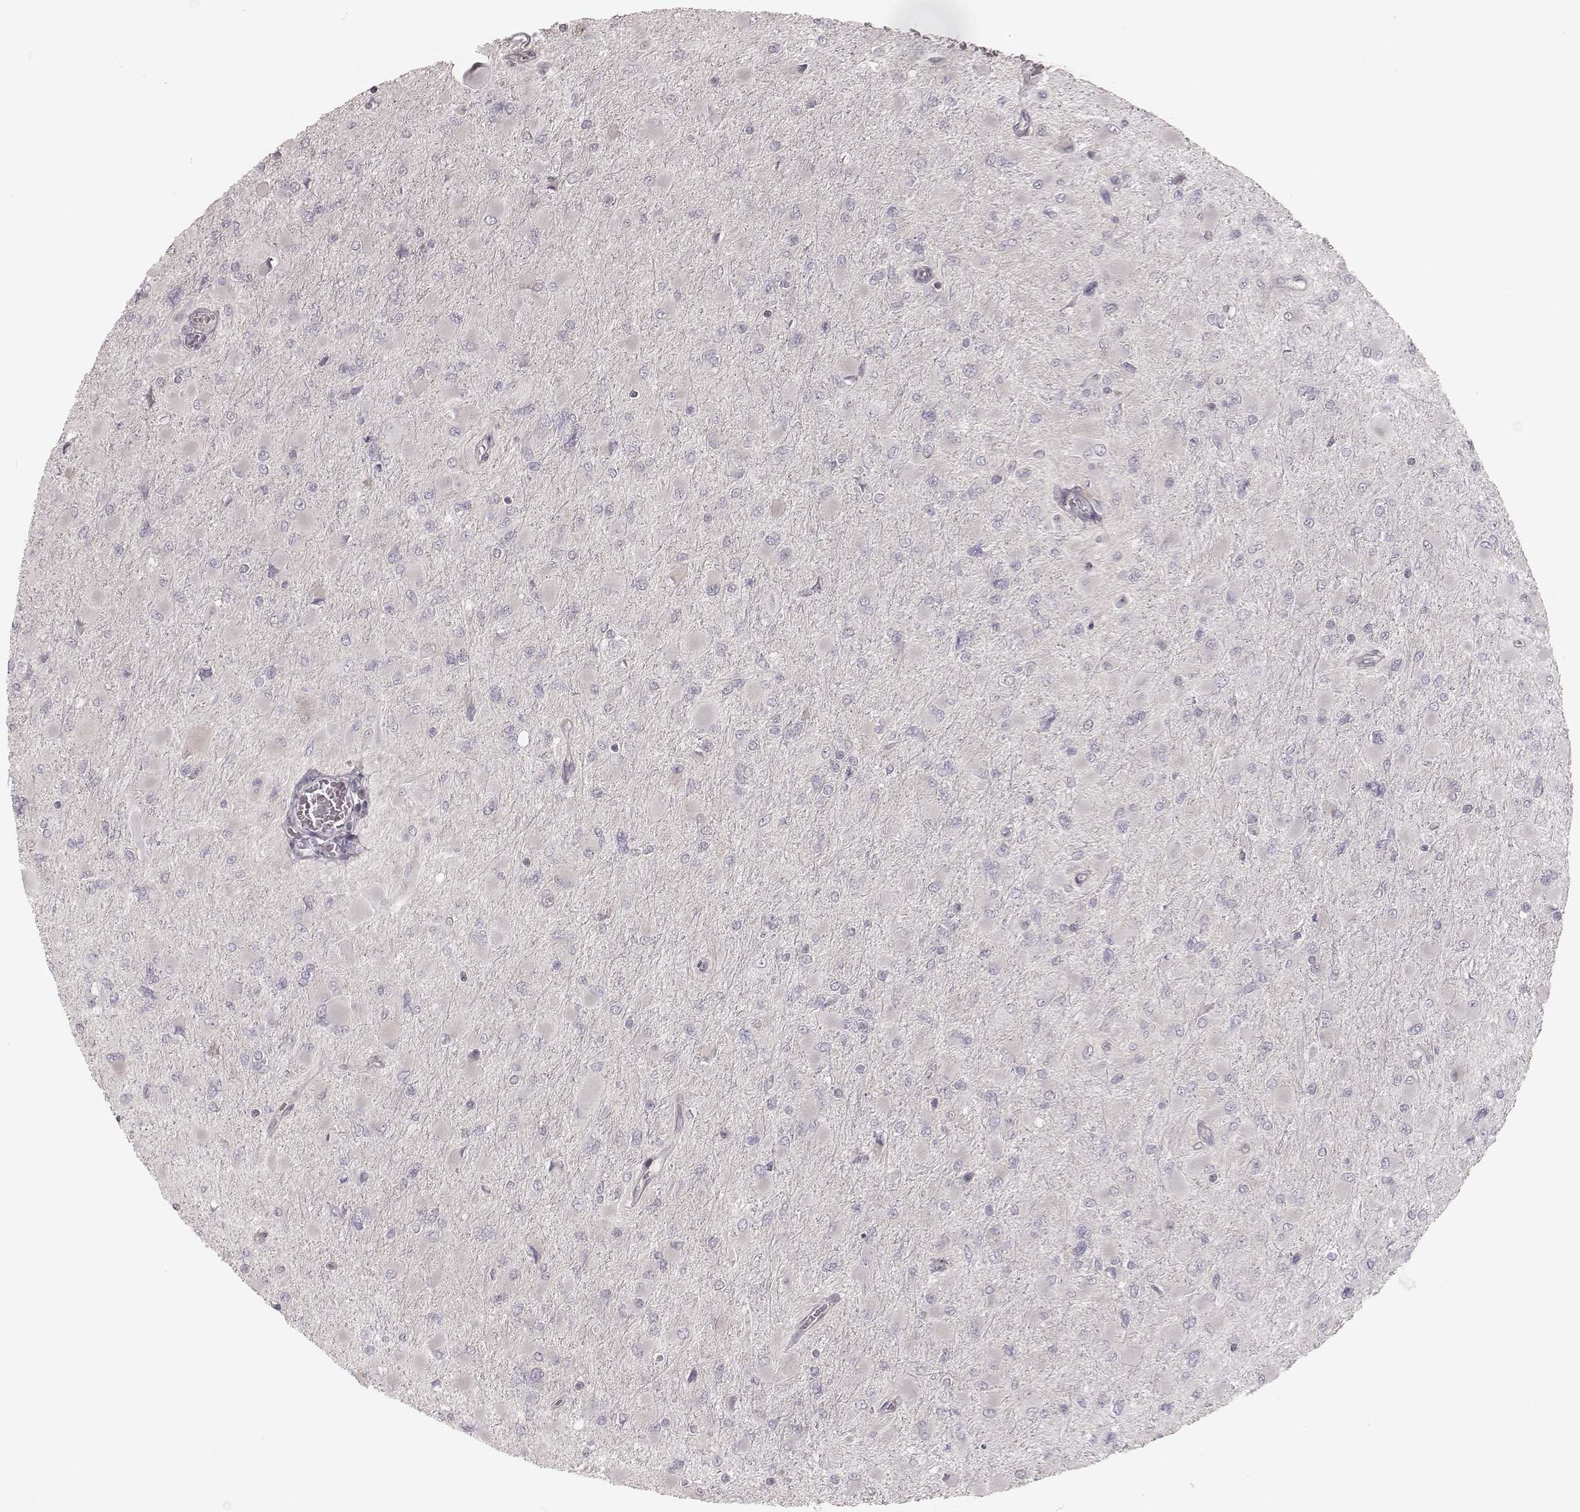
{"staining": {"intensity": "negative", "quantity": "none", "location": "none"}, "tissue": "glioma", "cell_type": "Tumor cells", "image_type": "cancer", "snomed": [{"axis": "morphology", "description": "Glioma, malignant, High grade"}, {"axis": "topography", "description": "Cerebral cortex"}], "caption": "Immunohistochemical staining of high-grade glioma (malignant) reveals no significant staining in tumor cells.", "gene": "TDRD5", "patient": {"sex": "female", "age": 36}}